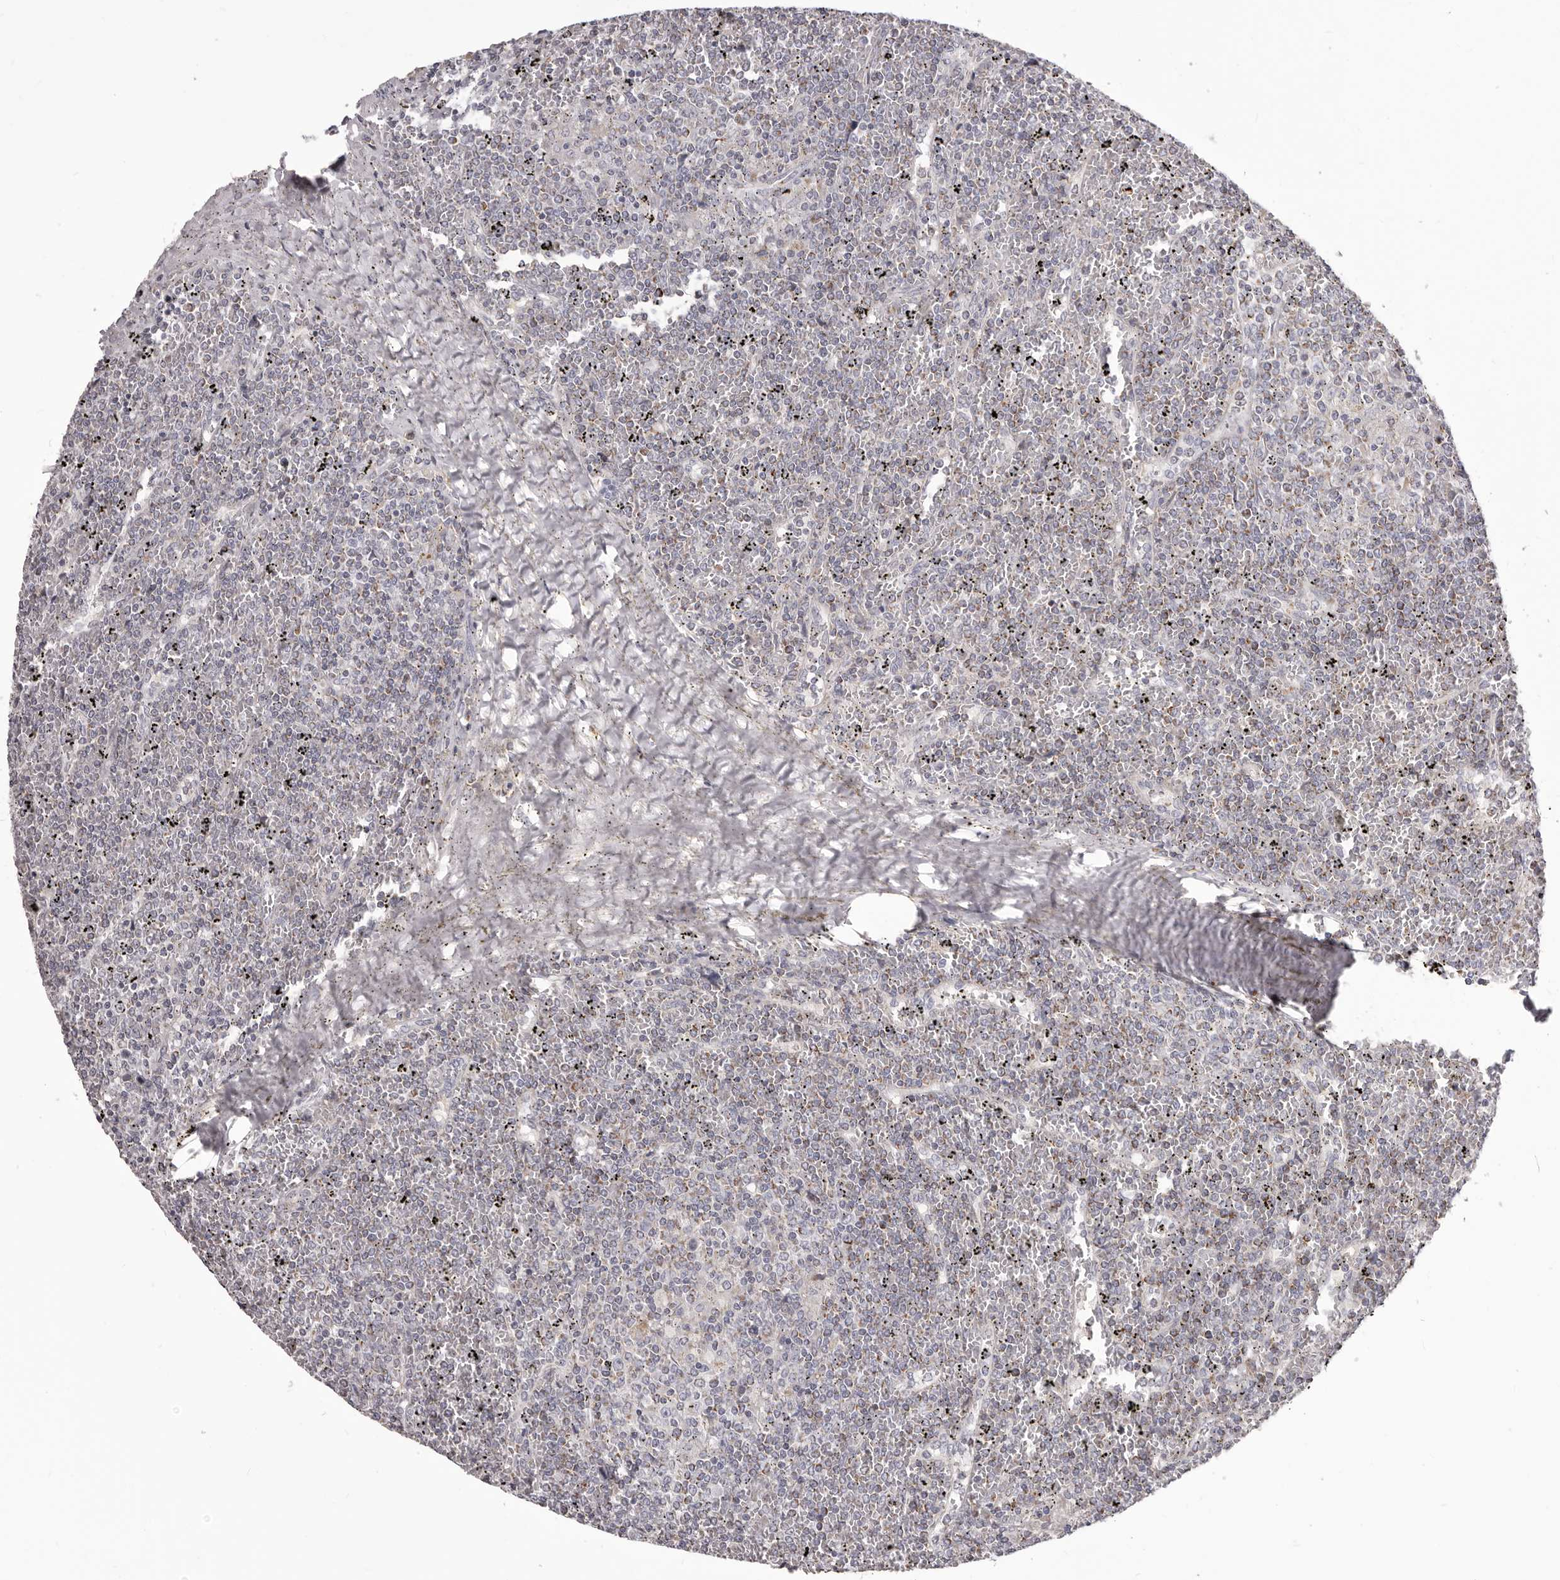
{"staining": {"intensity": "negative", "quantity": "none", "location": "none"}, "tissue": "lymphoma", "cell_type": "Tumor cells", "image_type": "cancer", "snomed": [{"axis": "morphology", "description": "Malignant lymphoma, non-Hodgkin's type, Low grade"}, {"axis": "topography", "description": "Spleen"}], "caption": "DAB immunohistochemical staining of human lymphoma demonstrates no significant positivity in tumor cells.", "gene": "PRMT2", "patient": {"sex": "female", "age": 19}}